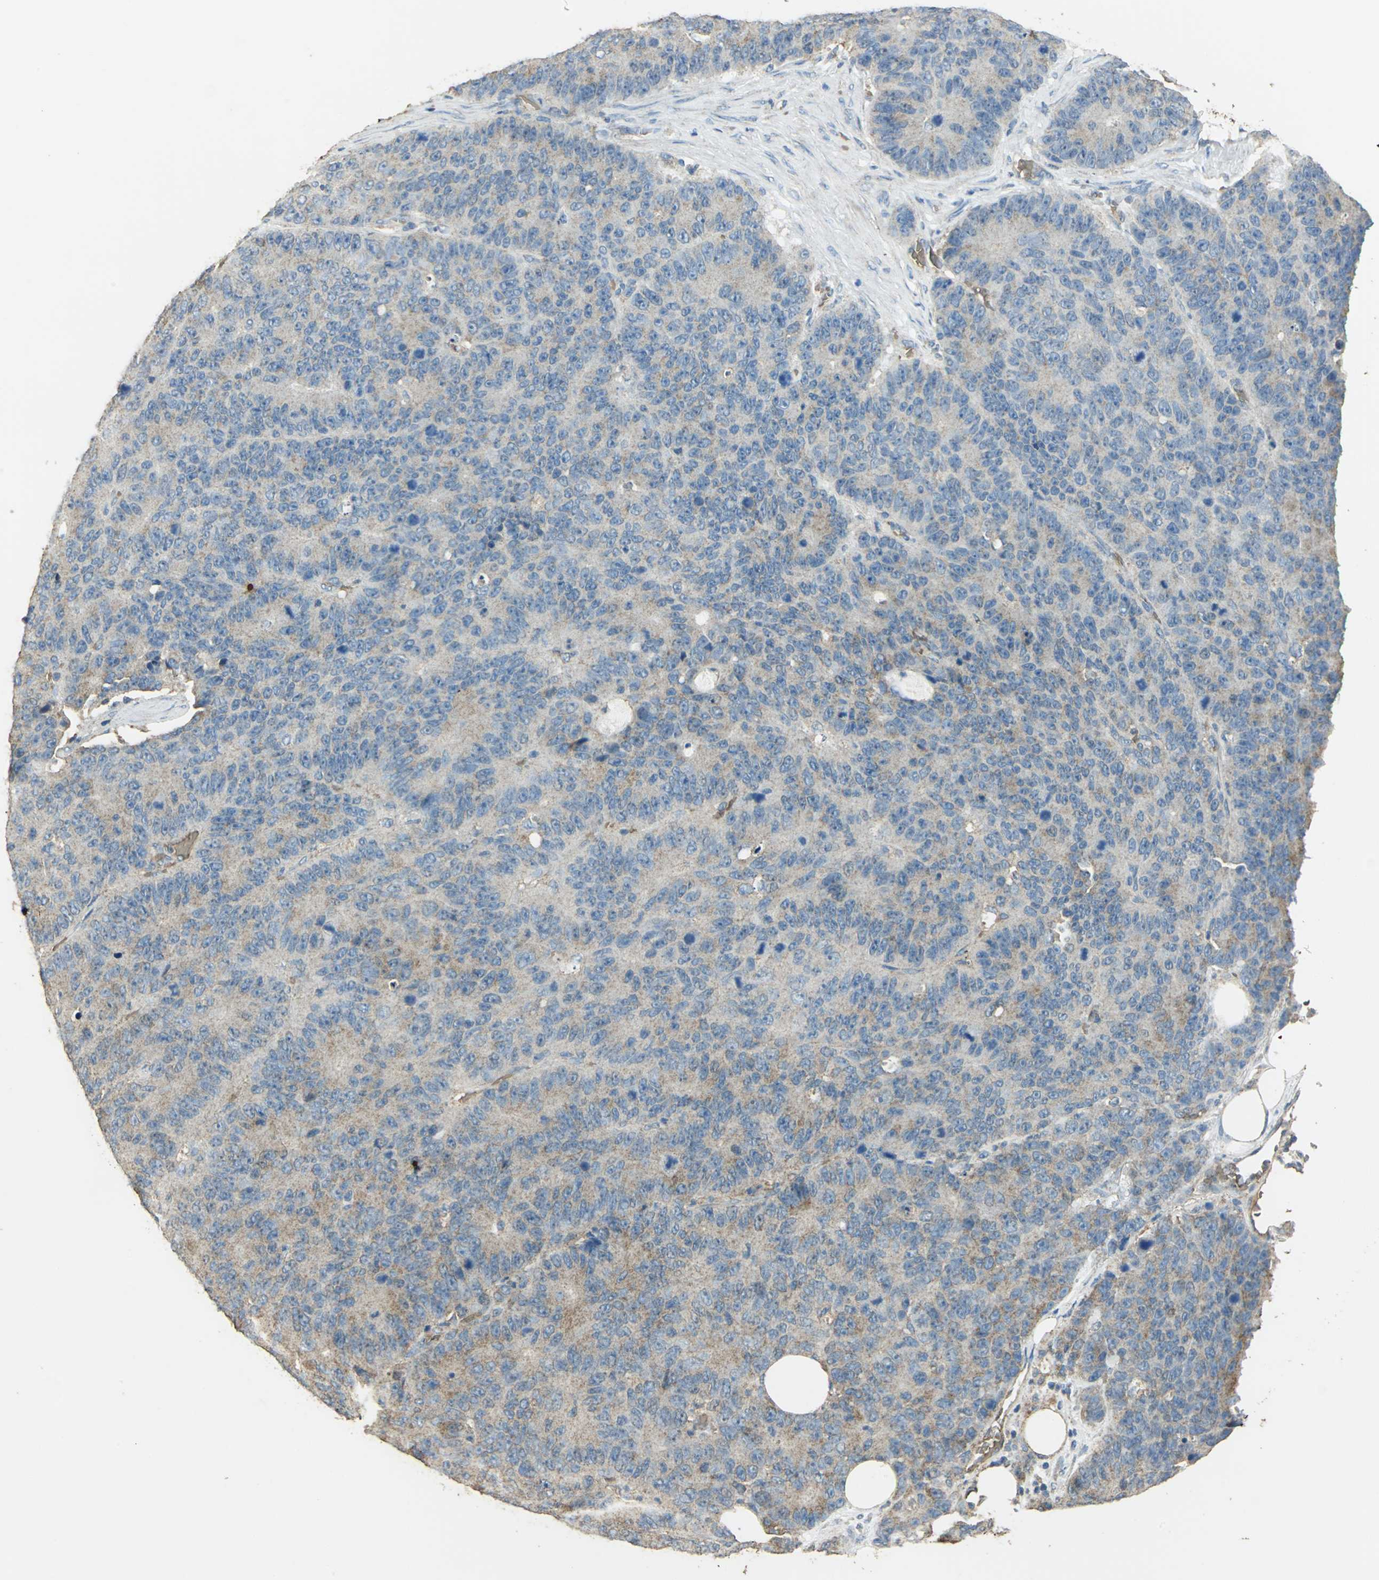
{"staining": {"intensity": "weak", "quantity": ">75%", "location": "cytoplasmic/membranous"}, "tissue": "colorectal cancer", "cell_type": "Tumor cells", "image_type": "cancer", "snomed": [{"axis": "morphology", "description": "Adenocarcinoma, NOS"}, {"axis": "topography", "description": "Colon"}], "caption": "This histopathology image exhibits IHC staining of human colorectal adenocarcinoma, with low weak cytoplasmic/membranous staining in approximately >75% of tumor cells.", "gene": "TRAPPC2", "patient": {"sex": "female", "age": 86}}